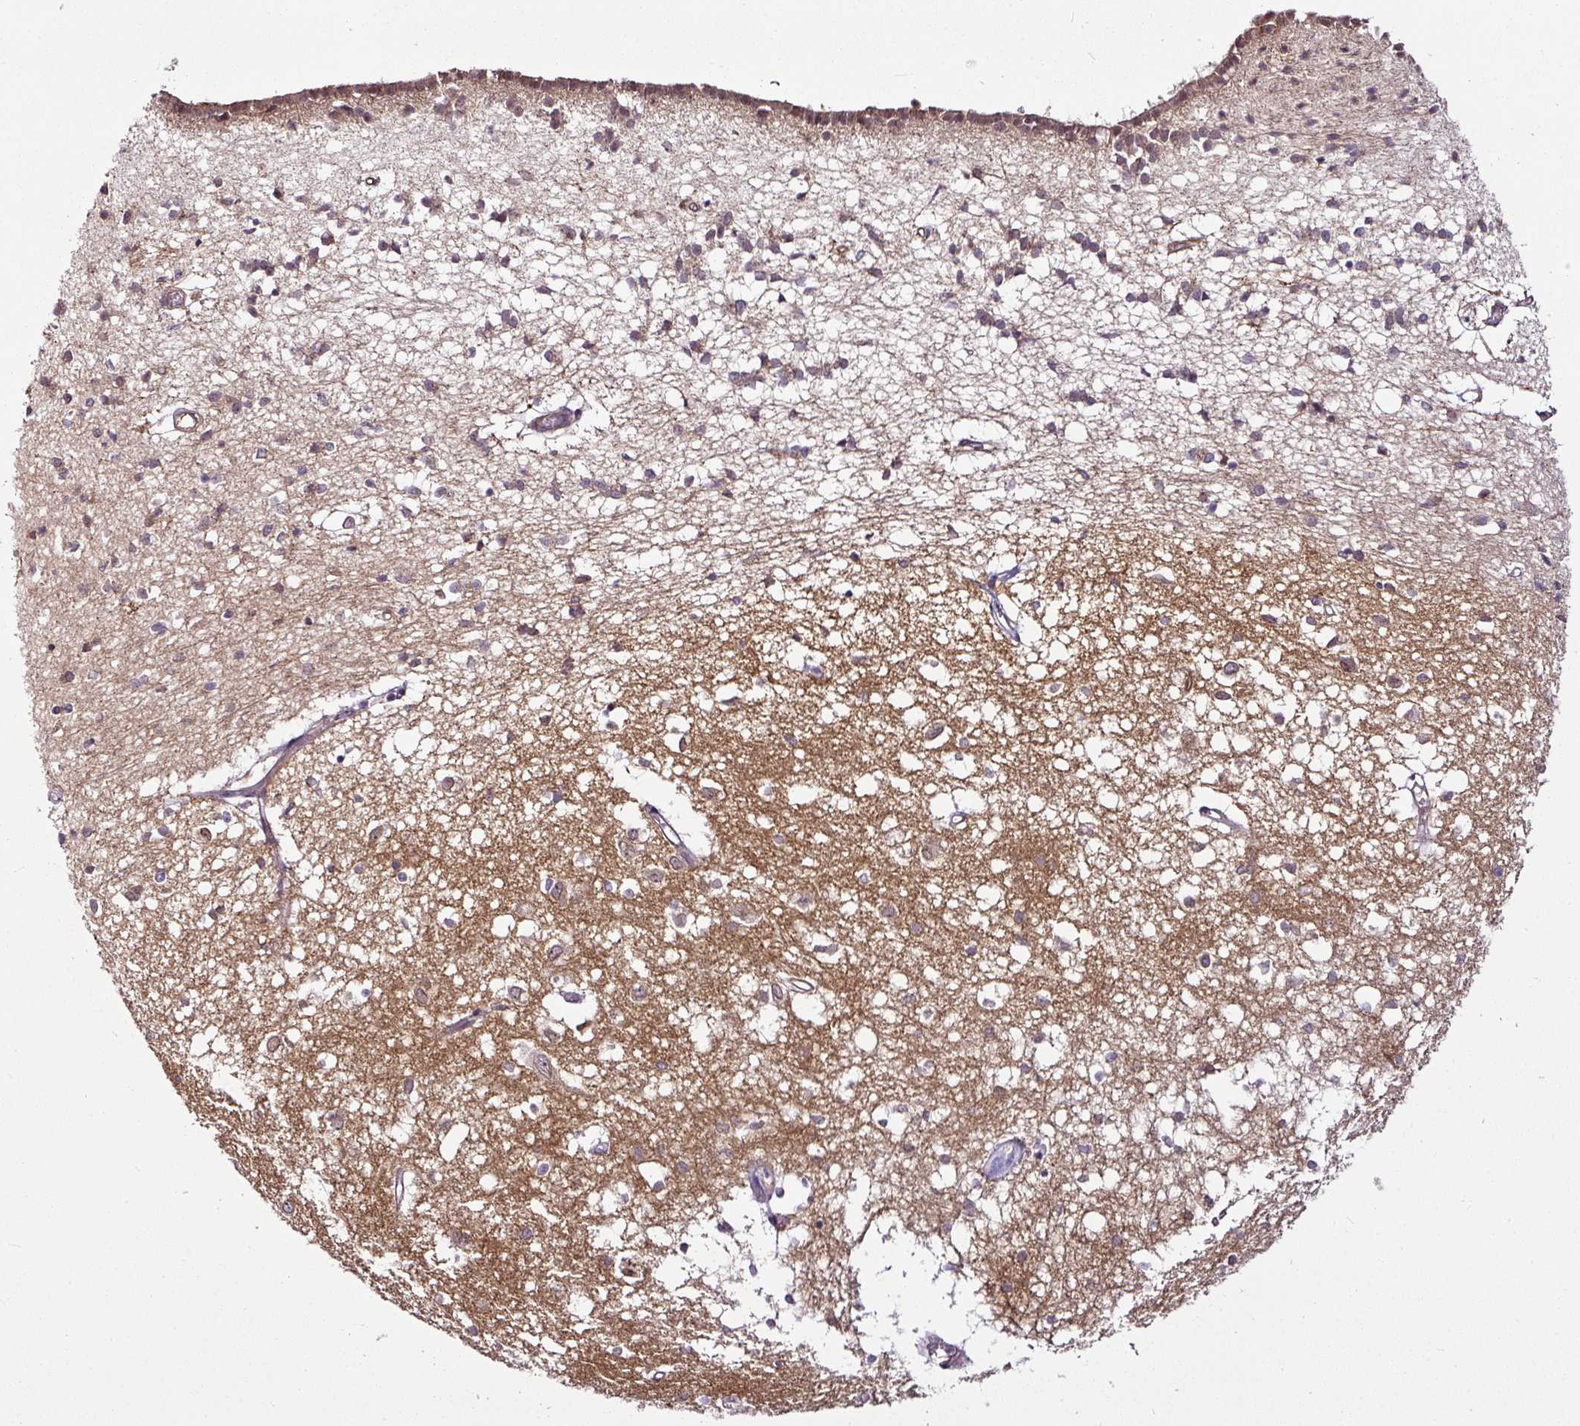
{"staining": {"intensity": "moderate", "quantity": "25%-75%", "location": "cytoplasmic/membranous"}, "tissue": "caudate", "cell_type": "Glial cells", "image_type": "normal", "snomed": [{"axis": "morphology", "description": "Normal tissue, NOS"}, {"axis": "topography", "description": "Lateral ventricle wall"}], "caption": "Normal caudate shows moderate cytoplasmic/membranous staining in about 25%-75% of glial cells (IHC, brightfield microscopy, high magnification)..", "gene": "DCAF13", "patient": {"sex": "male", "age": 70}}